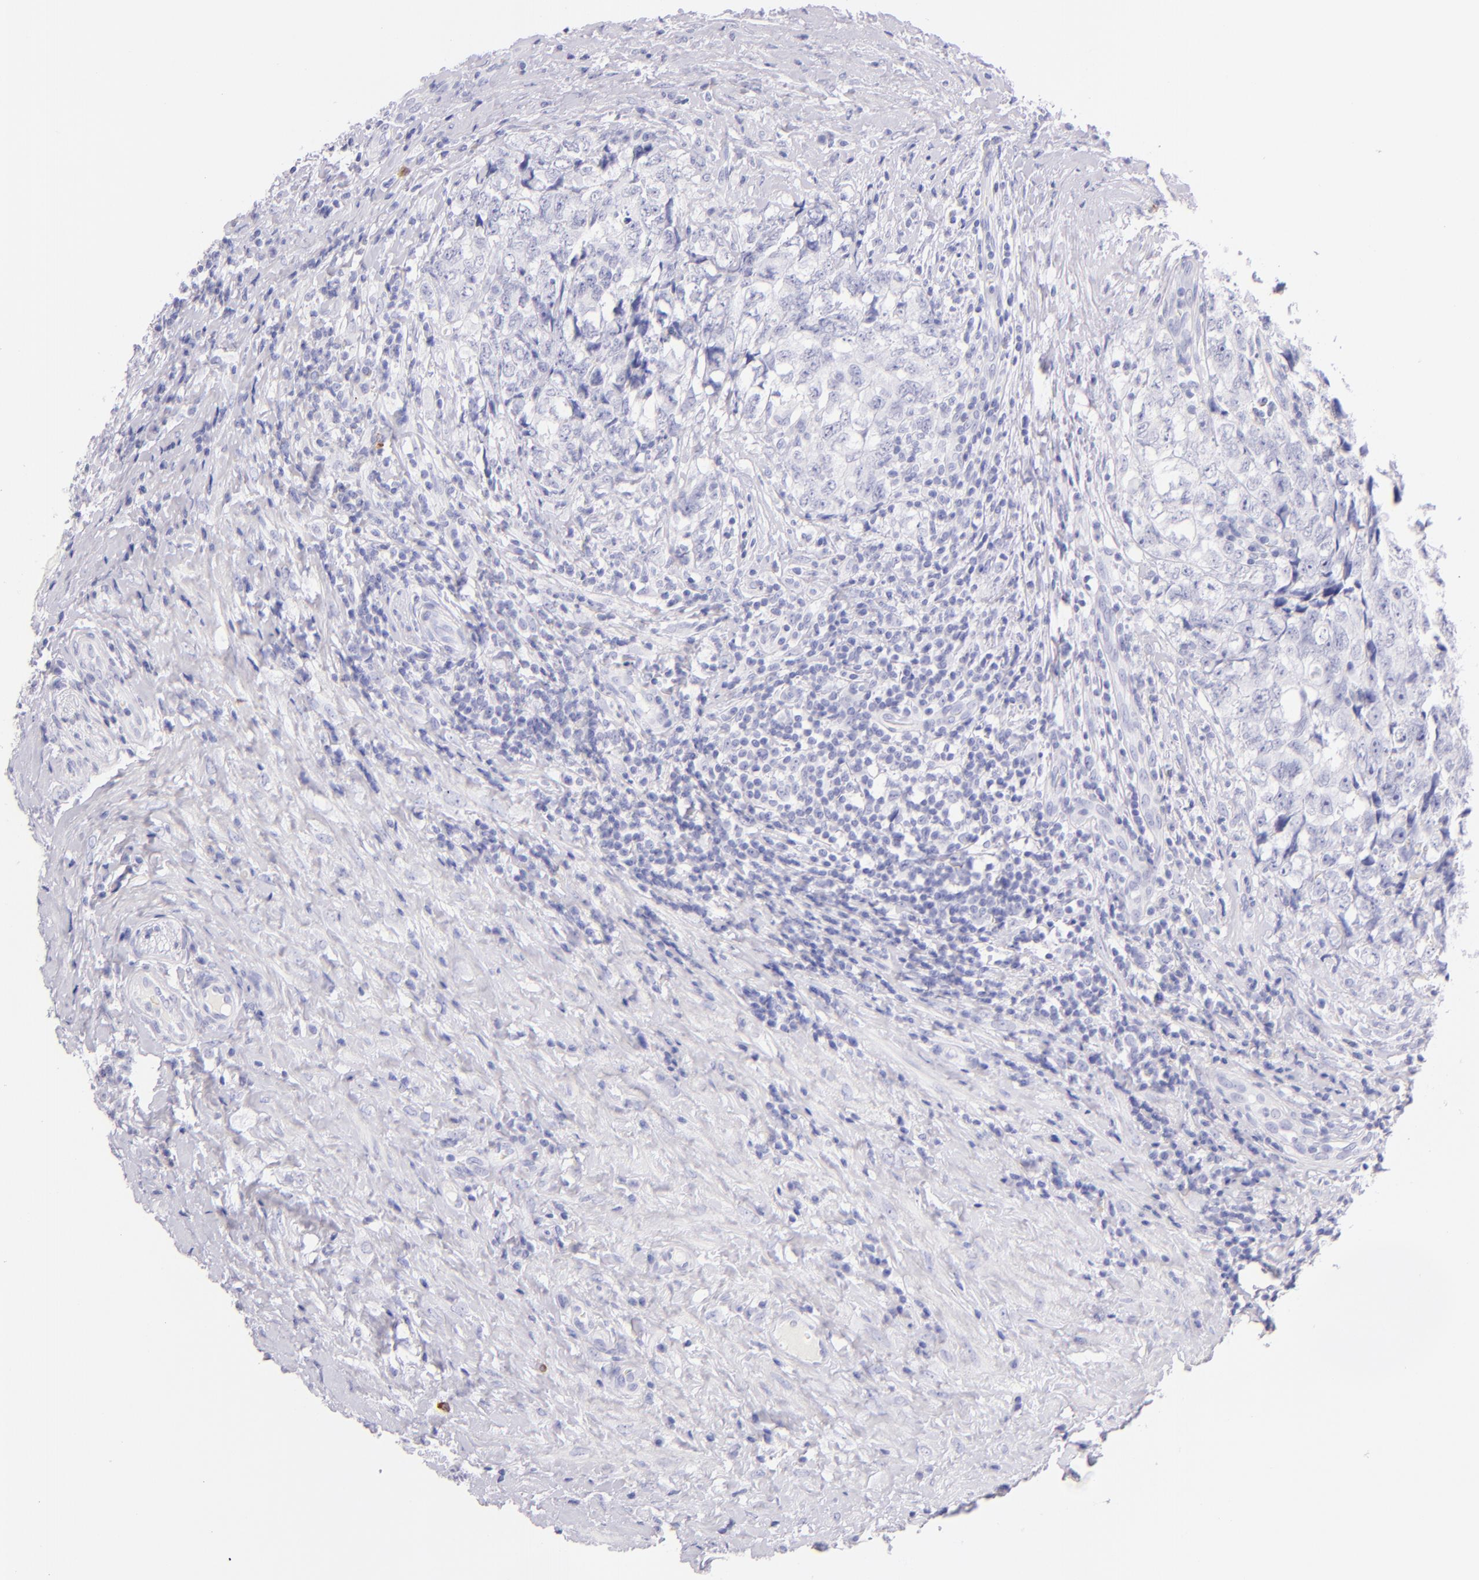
{"staining": {"intensity": "negative", "quantity": "none", "location": "none"}, "tissue": "testis cancer", "cell_type": "Tumor cells", "image_type": "cancer", "snomed": [{"axis": "morphology", "description": "Carcinoma, Embryonal, NOS"}, {"axis": "topography", "description": "Testis"}], "caption": "Testis embryonal carcinoma stained for a protein using immunohistochemistry (IHC) demonstrates no staining tumor cells.", "gene": "SDC1", "patient": {"sex": "male", "age": 31}}